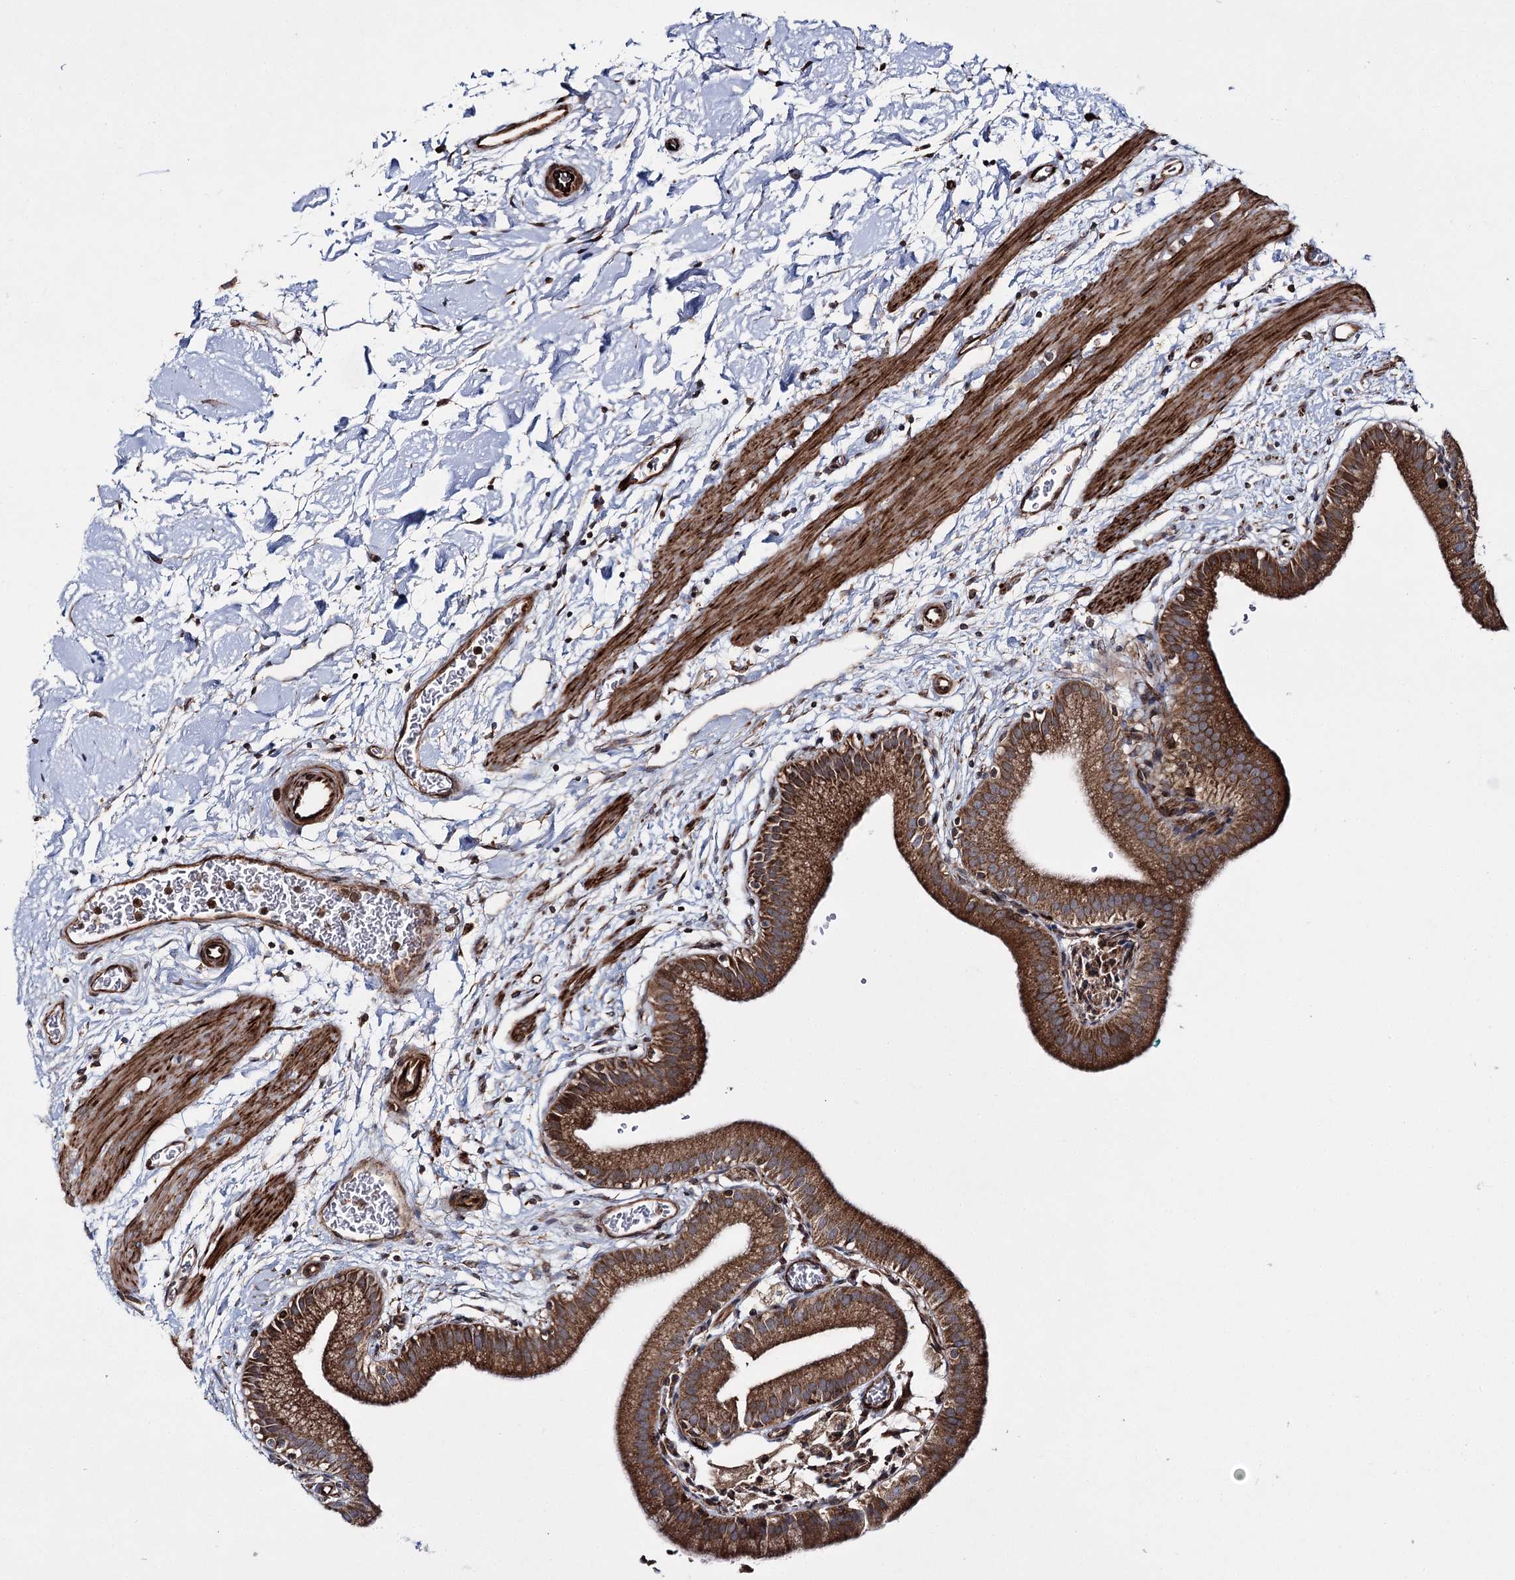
{"staining": {"intensity": "strong", "quantity": ">75%", "location": "cytoplasmic/membranous"}, "tissue": "gallbladder", "cell_type": "Glandular cells", "image_type": "normal", "snomed": [{"axis": "morphology", "description": "Normal tissue, NOS"}, {"axis": "topography", "description": "Gallbladder"}], "caption": "A photomicrograph of gallbladder stained for a protein displays strong cytoplasmic/membranous brown staining in glandular cells.", "gene": "HECTD2", "patient": {"sex": "male", "age": 55}}